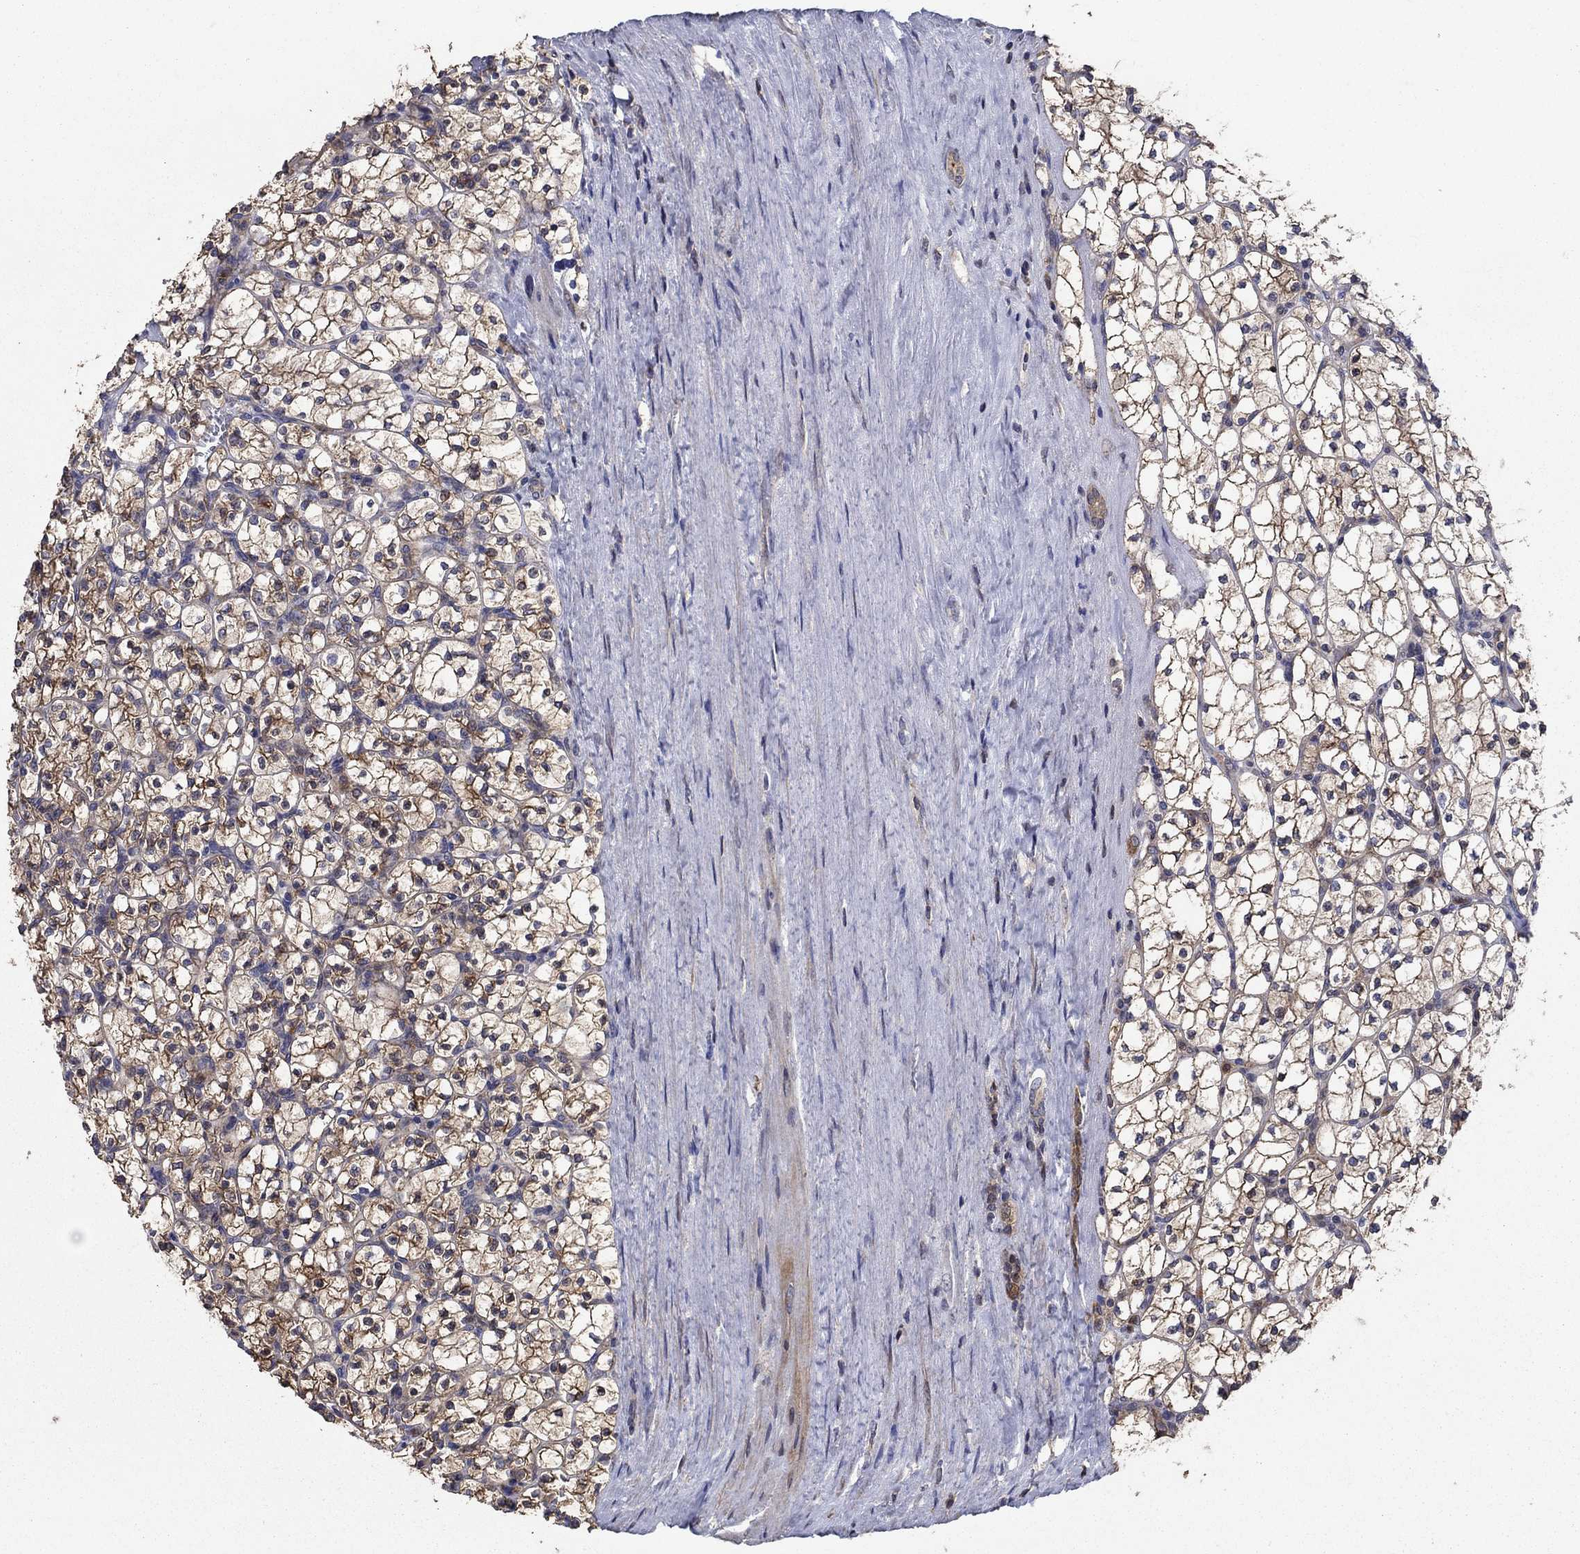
{"staining": {"intensity": "moderate", "quantity": ">75%", "location": "cytoplasmic/membranous"}, "tissue": "renal cancer", "cell_type": "Tumor cells", "image_type": "cancer", "snomed": [{"axis": "morphology", "description": "Adenocarcinoma, NOS"}, {"axis": "topography", "description": "Kidney"}], "caption": "The micrograph reveals staining of renal adenocarcinoma, revealing moderate cytoplasmic/membranous protein expression (brown color) within tumor cells.", "gene": "DVL1", "patient": {"sex": "female", "age": 89}}